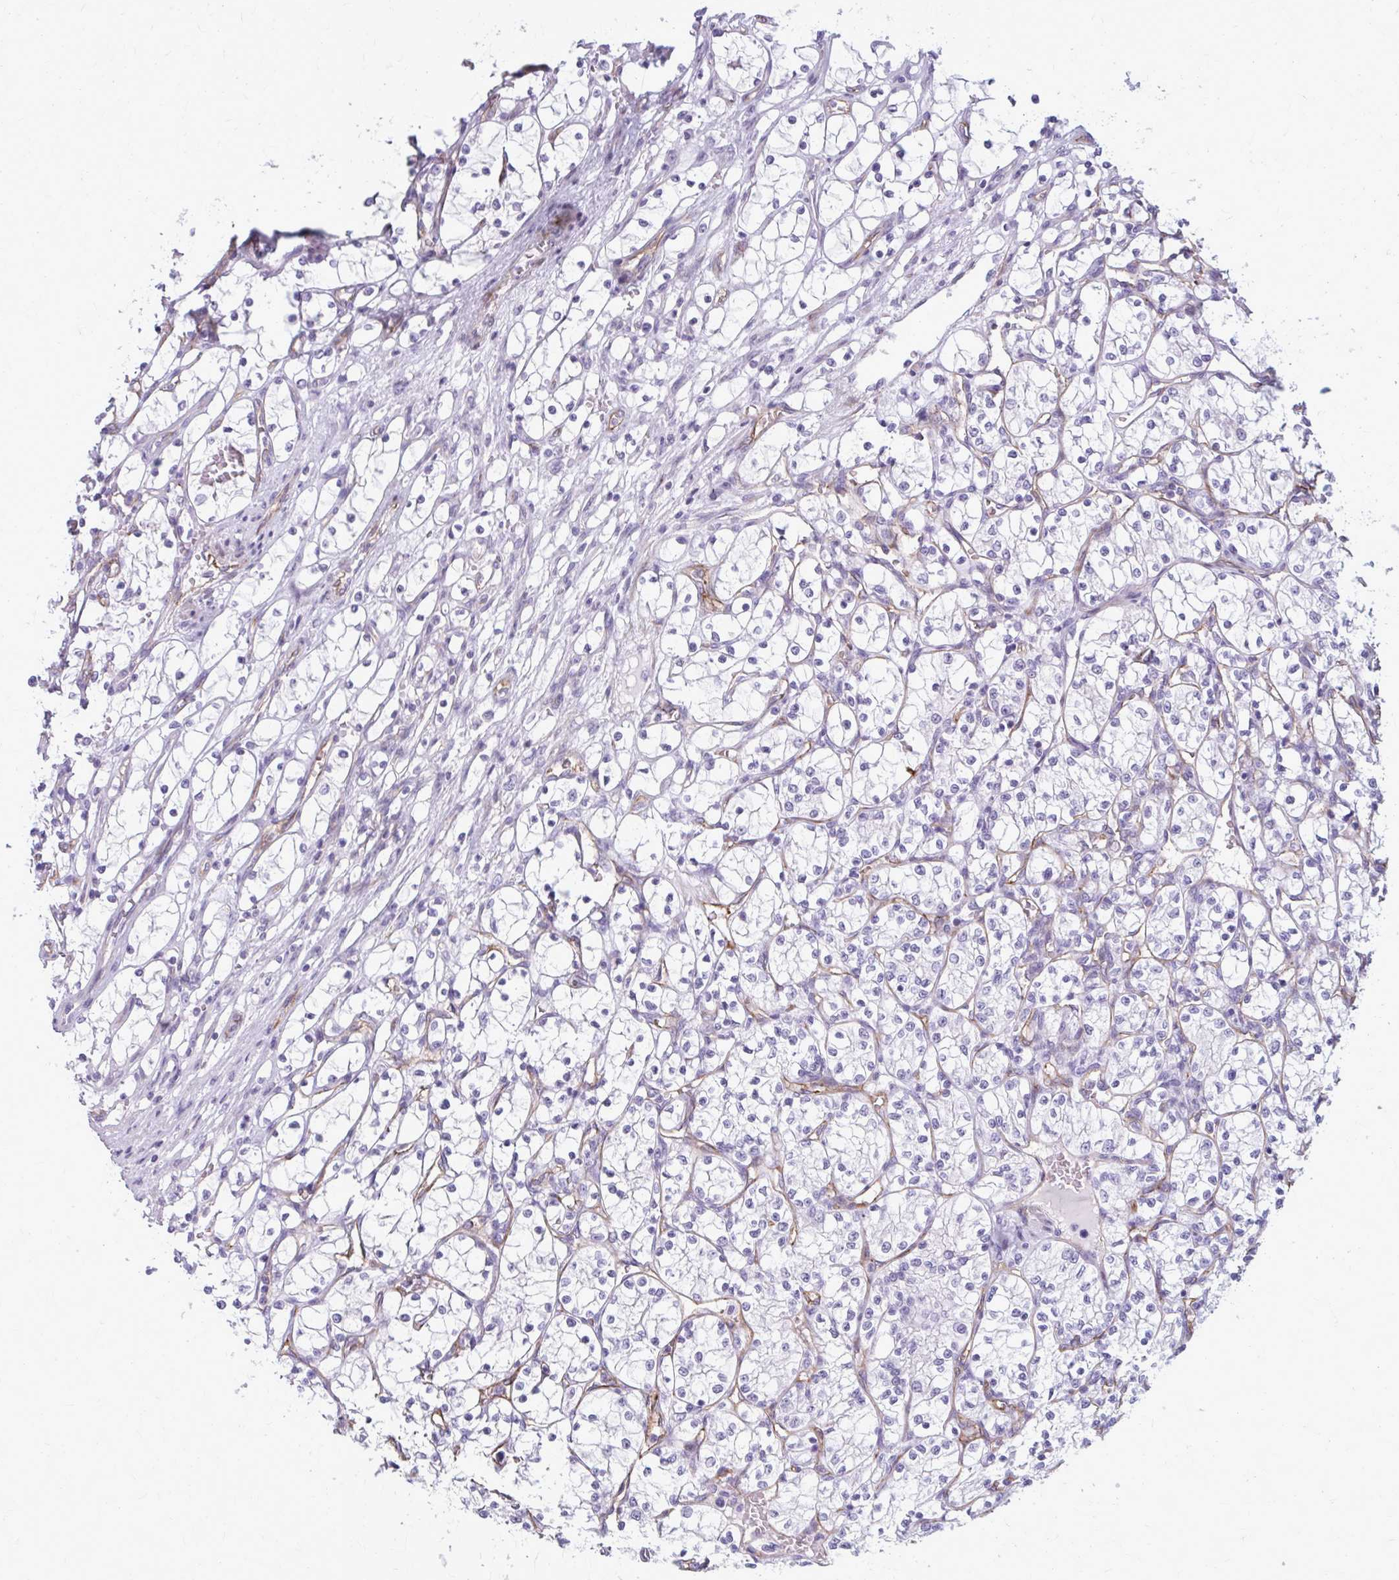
{"staining": {"intensity": "negative", "quantity": "none", "location": "none"}, "tissue": "renal cancer", "cell_type": "Tumor cells", "image_type": "cancer", "snomed": [{"axis": "morphology", "description": "Adenocarcinoma, NOS"}, {"axis": "topography", "description": "Kidney"}], "caption": "A micrograph of renal cancer stained for a protein demonstrates no brown staining in tumor cells. Nuclei are stained in blue.", "gene": "CASQ2", "patient": {"sex": "female", "age": 69}}